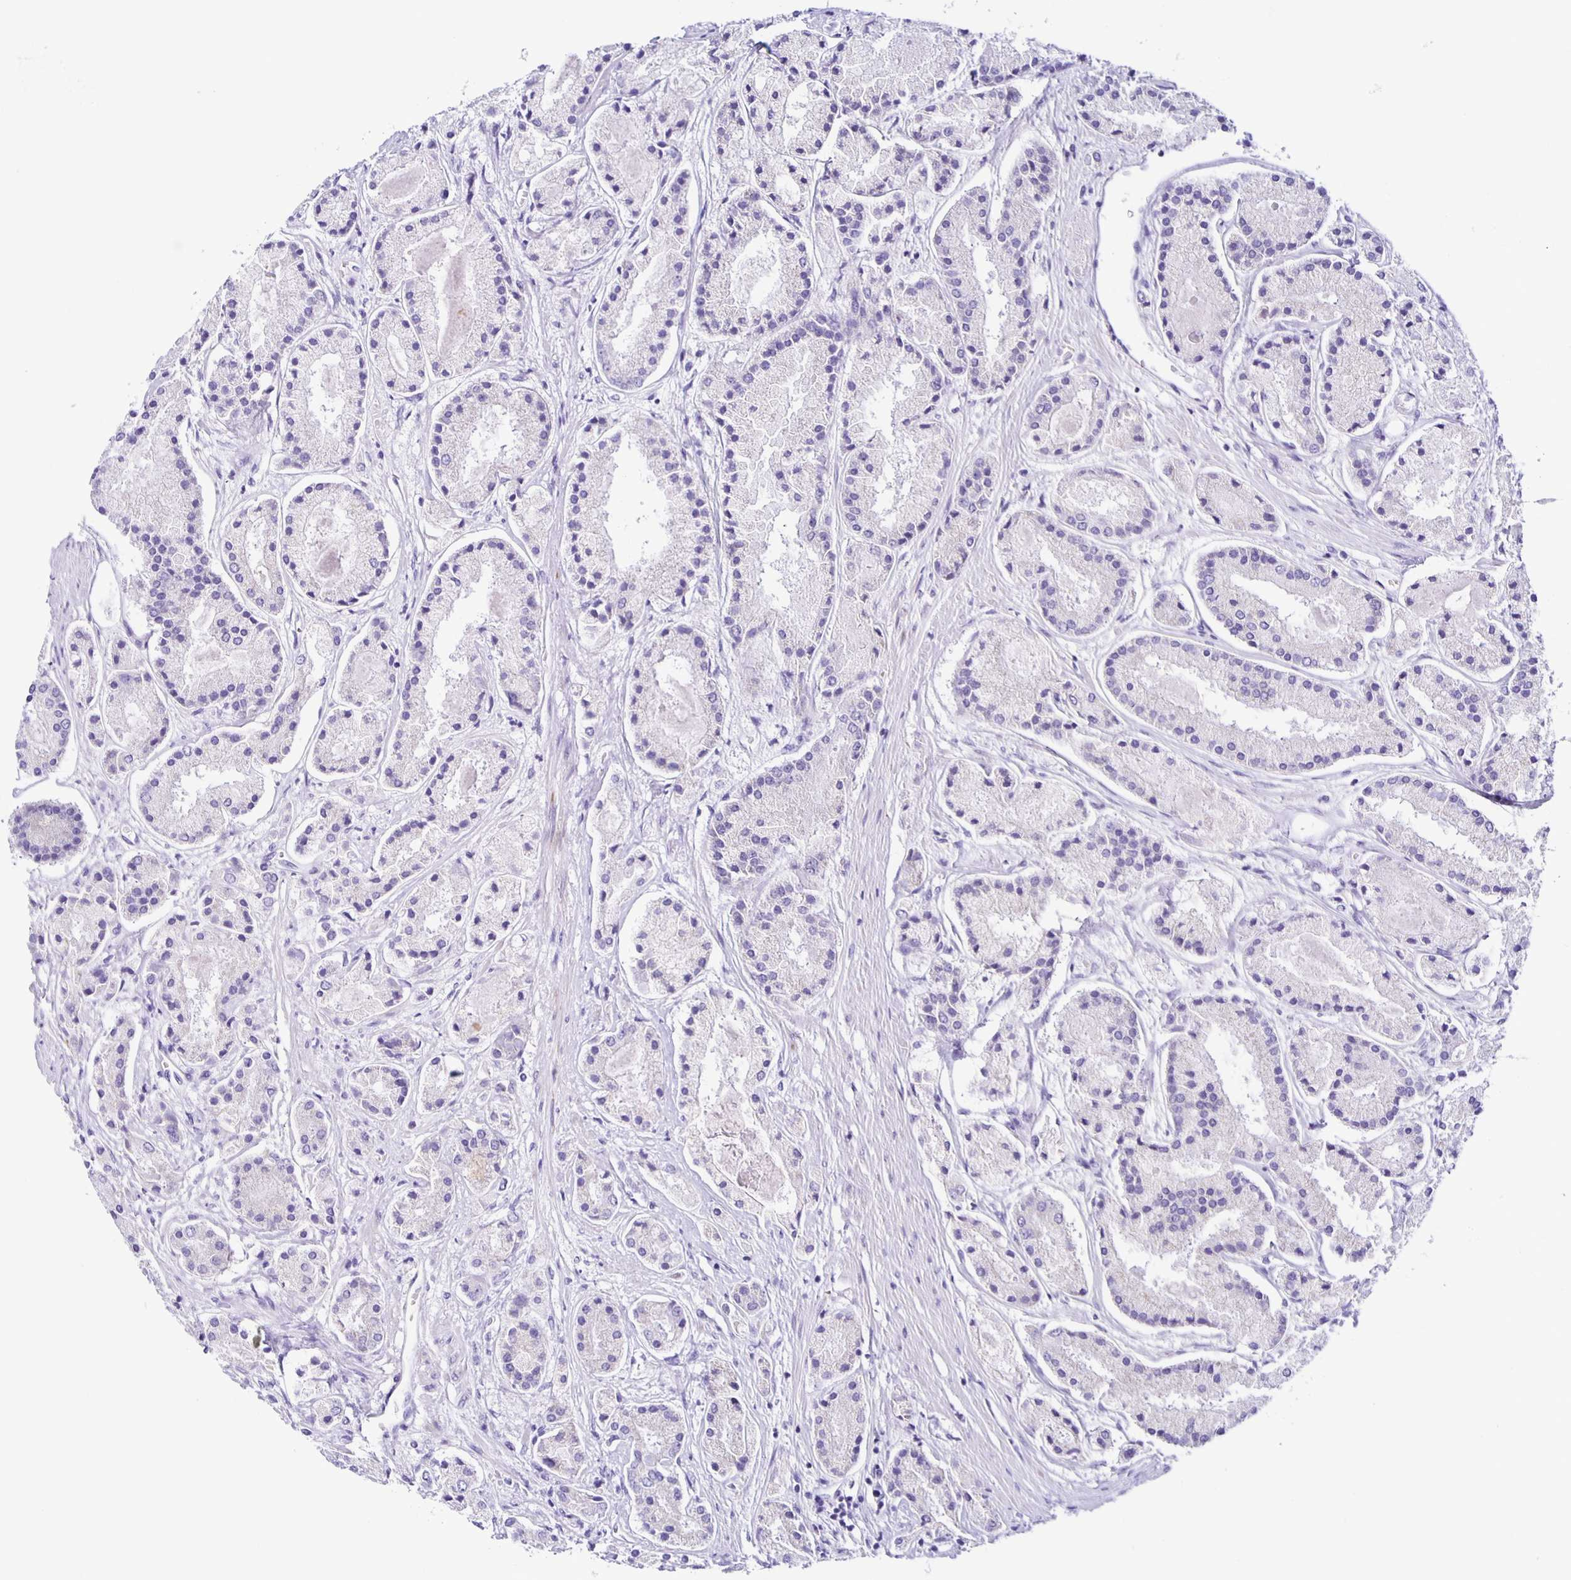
{"staining": {"intensity": "negative", "quantity": "none", "location": "none"}, "tissue": "prostate cancer", "cell_type": "Tumor cells", "image_type": "cancer", "snomed": [{"axis": "morphology", "description": "Adenocarcinoma, High grade"}, {"axis": "topography", "description": "Prostate"}], "caption": "High magnification brightfield microscopy of prostate cancer stained with DAB (brown) and counterstained with hematoxylin (blue): tumor cells show no significant positivity.", "gene": "AQP6", "patient": {"sex": "male", "age": 67}}